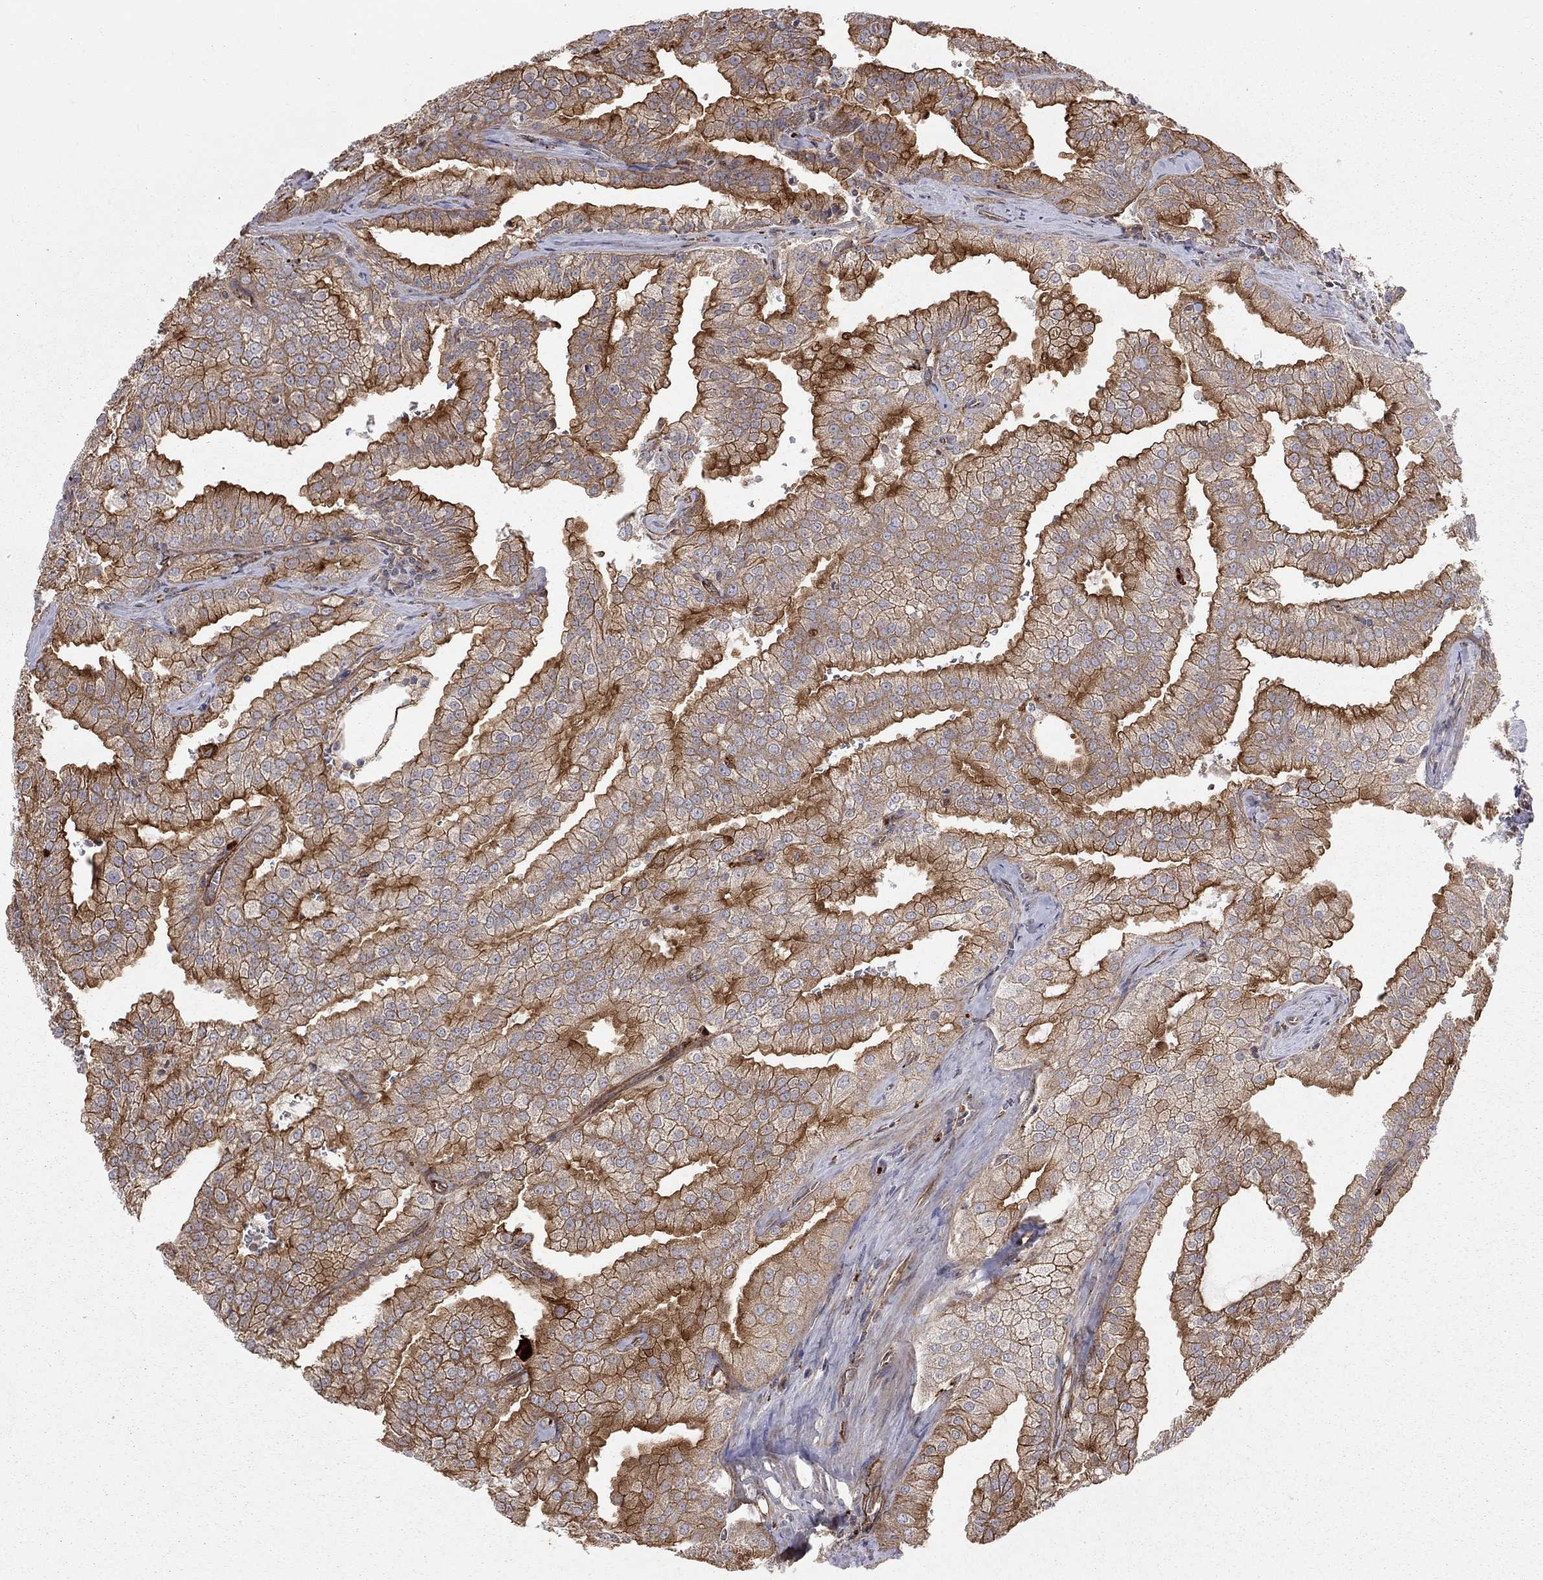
{"staining": {"intensity": "strong", "quantity": "25%-75%", "location": "cytoplasmic/membranous"}, "tissue": "prostate cancer", "cell_type": "Tumor cells", "image_type": "cancer", "snomed": [{"axis": "morphology", "description": "Adenocarcinoma, NOS"}, {"axis": "topography", "description": "Prostate"}], "caption": "Brown immunohistochemical staining in human adenocarcinoma (prostate) reveals strong cytoplasmic/membranous positivity in about 25%-75% of tumor cells. (DAB IHC with brightfield microscopy, high magnification).", "gene": "RASEF", "patient": {"sex": "male", "age": 70}}